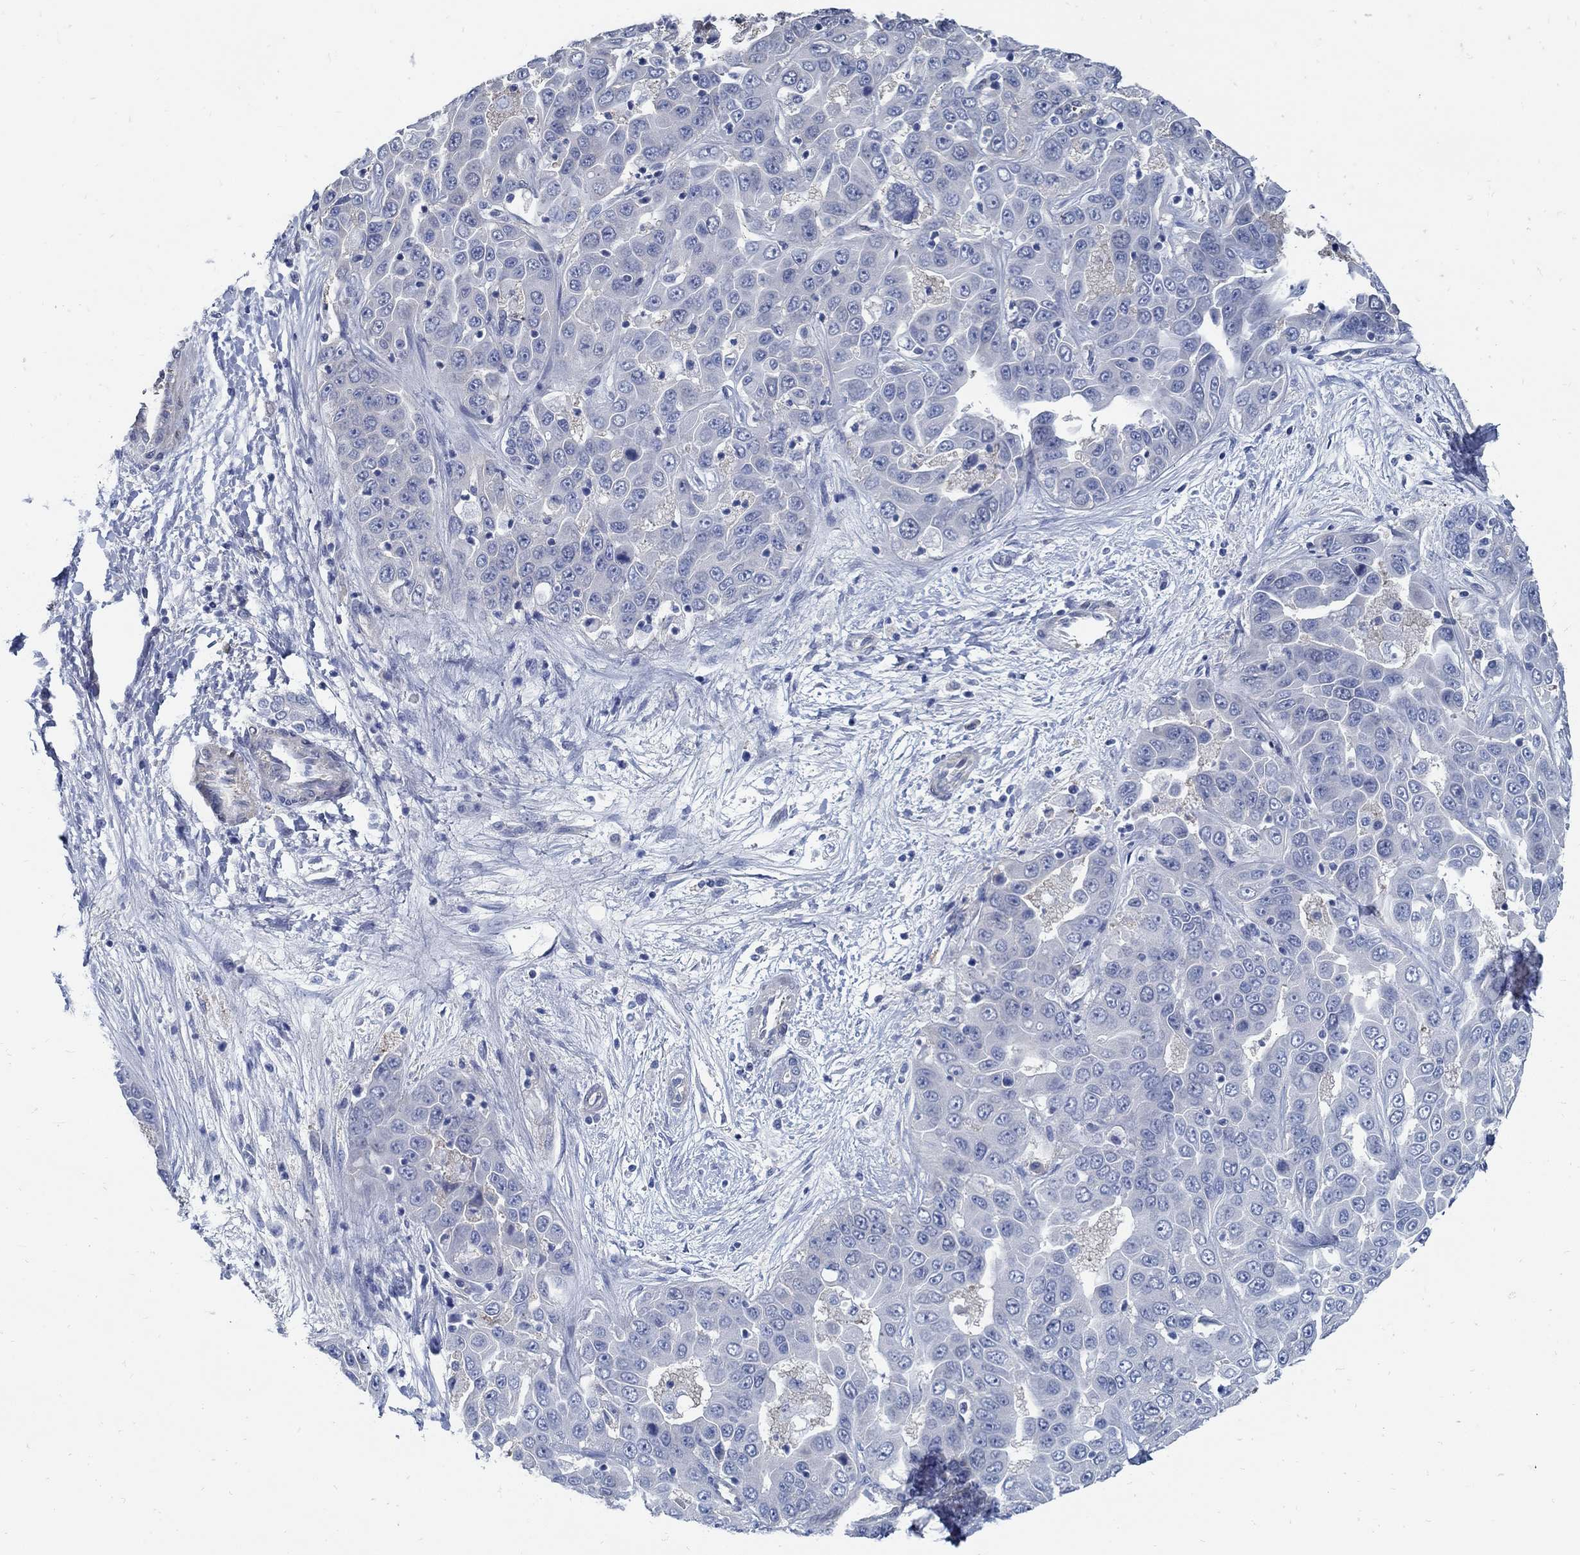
{"staining": {"intensity": "negative", "quantity": "none", "location": "none"}, "tissue": "liver cancer", "cell_type": "Tumor cells", "image_type": "cancer", "snomed": [{"axis": "morphology", "description": "Cholangiocarcinoma"}, {"axis": "topography", "description": "Liver"}], "caption": "DAB immunohistochemical staining of human liver cancer (cholangiocarcinoma) reveals no significant staining in tumor cells.", "gene": "C15orf39", "patient": {"sex": "female", "age": 52}}